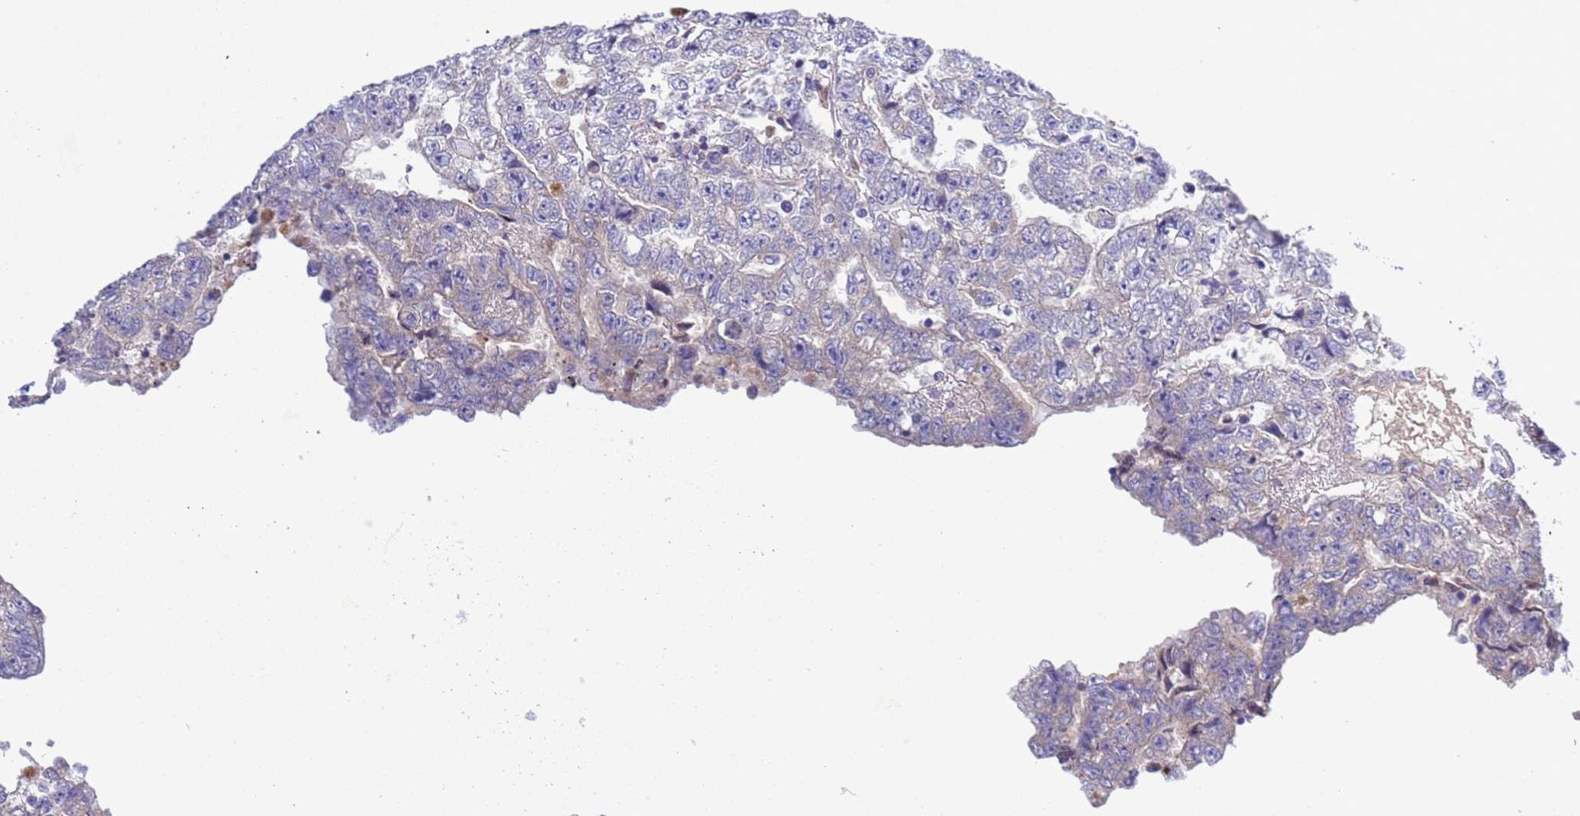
{"staining": {"intensity": "negative", "quantity": "none", "location": "none"}, "tissue": "testis cancer", "cell_type": "Tumor cells", "image_type": "cancer", "snomed": [{"axis": "morphology", "description": "Carcinoma, Embryonal, NOS"}, {"axis": "topography", "description": "Testis"}], "caption": "Tumor cells show no significant expression in testis cancer. Brightfield microscopy of immunohistochemistry stained with DAB (3,3'-diaminobenzidine) (brown) and hematoxylin (blue), captured at high magnification.", "gene": "RC3H2", "patient": {"sex": "male", "age": 25}}